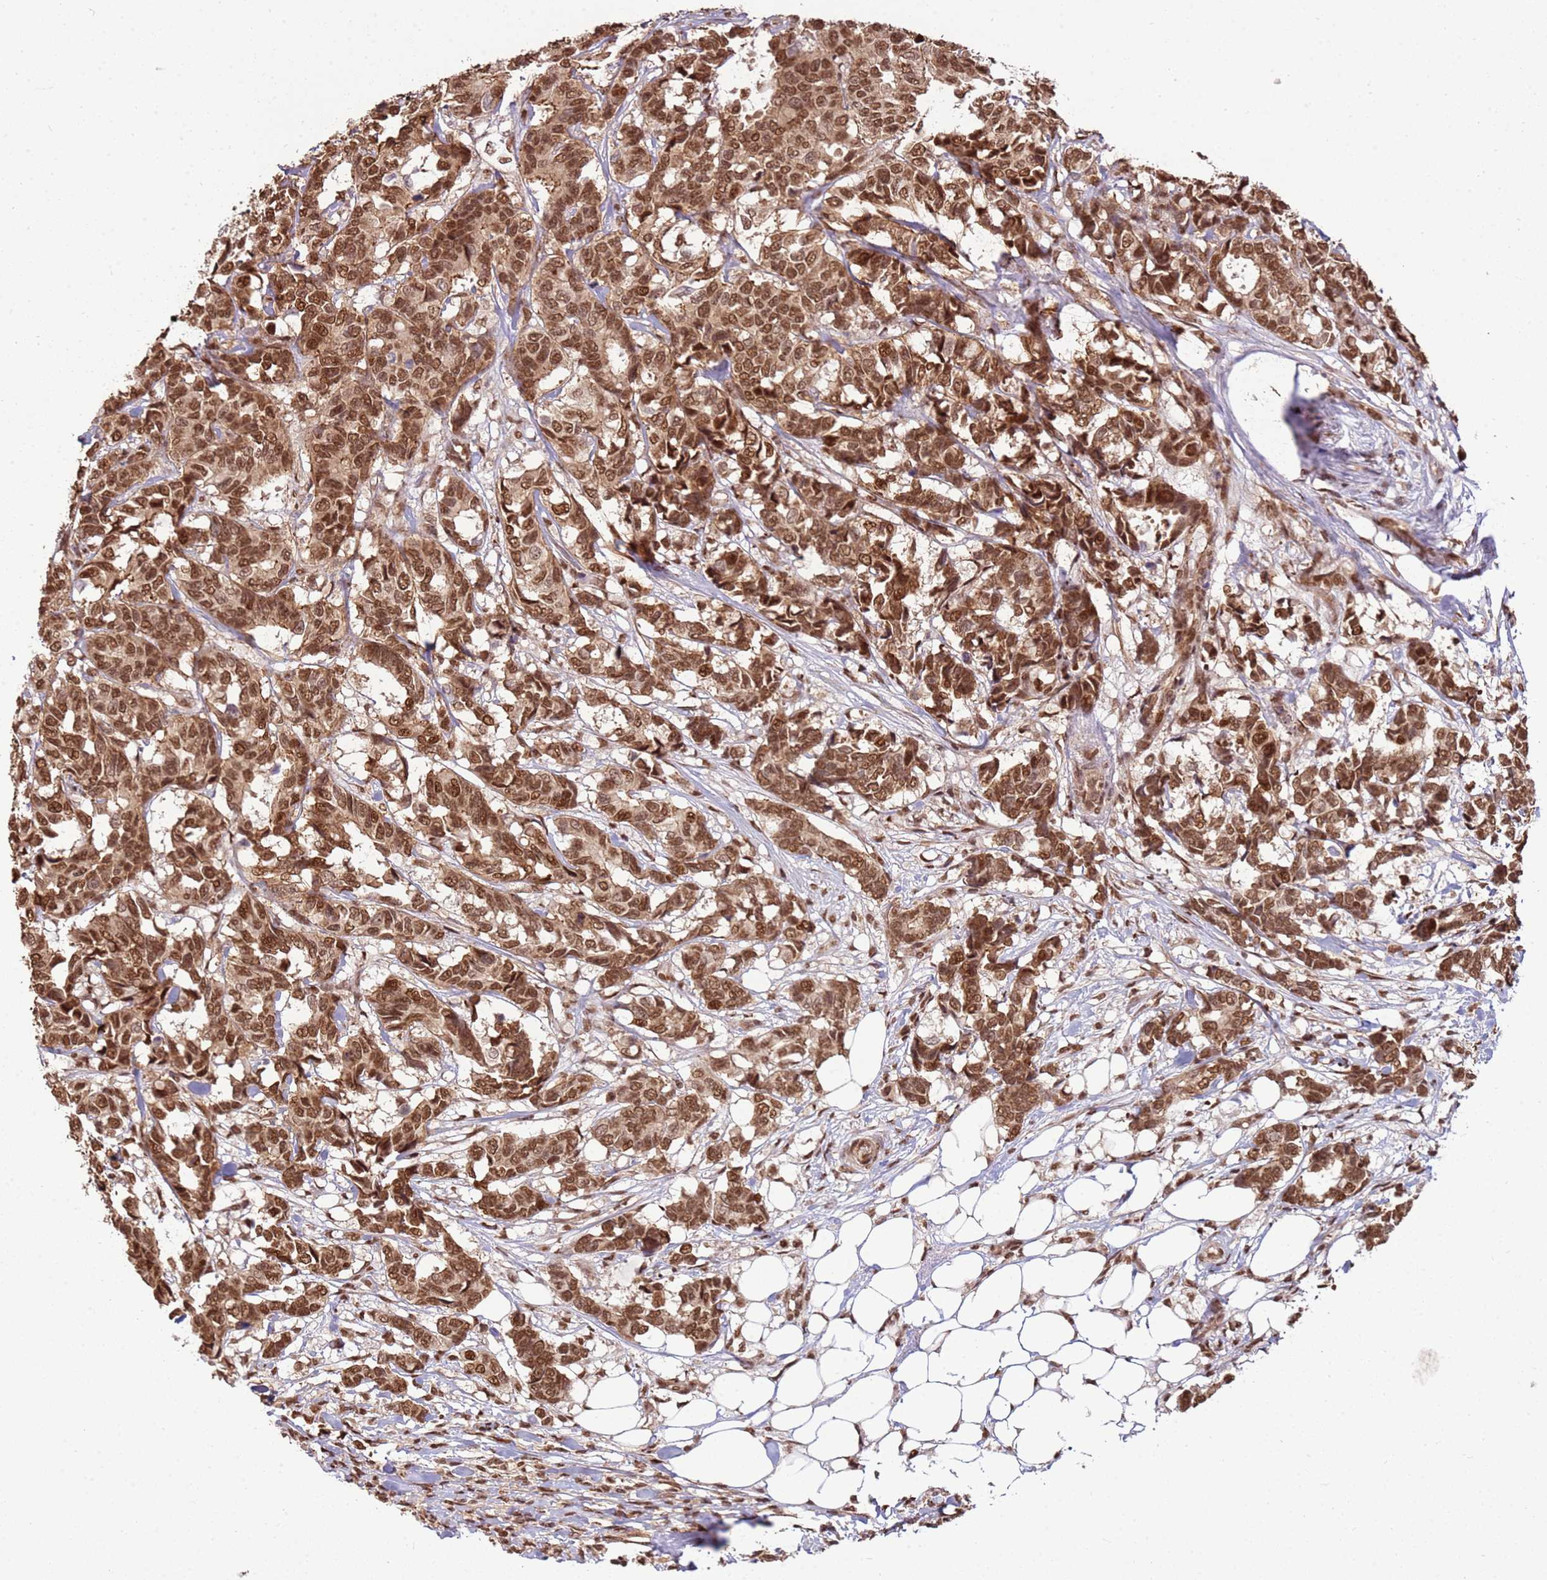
{"staining": {"intensity": "moderate", "quantity": ">75%", "location": "nuclear"}, "tissue": "breast cancer", "cell_type": "Tumor cells", "image_type": "cancer", "snomed": [{"axis": "morphology", "description": "Duct carcinoma"}, {"axis": "topography", "description": "Breast"}], "caption": "Infiltrating ductal carcinoma (breast) tissue demonstrates moderate nuclear staining in about >75% of tumor cells, visualized by immunohistochemistry.", "gene": "ZBTB12", "patient": {"sex": "female", "age": 87}}